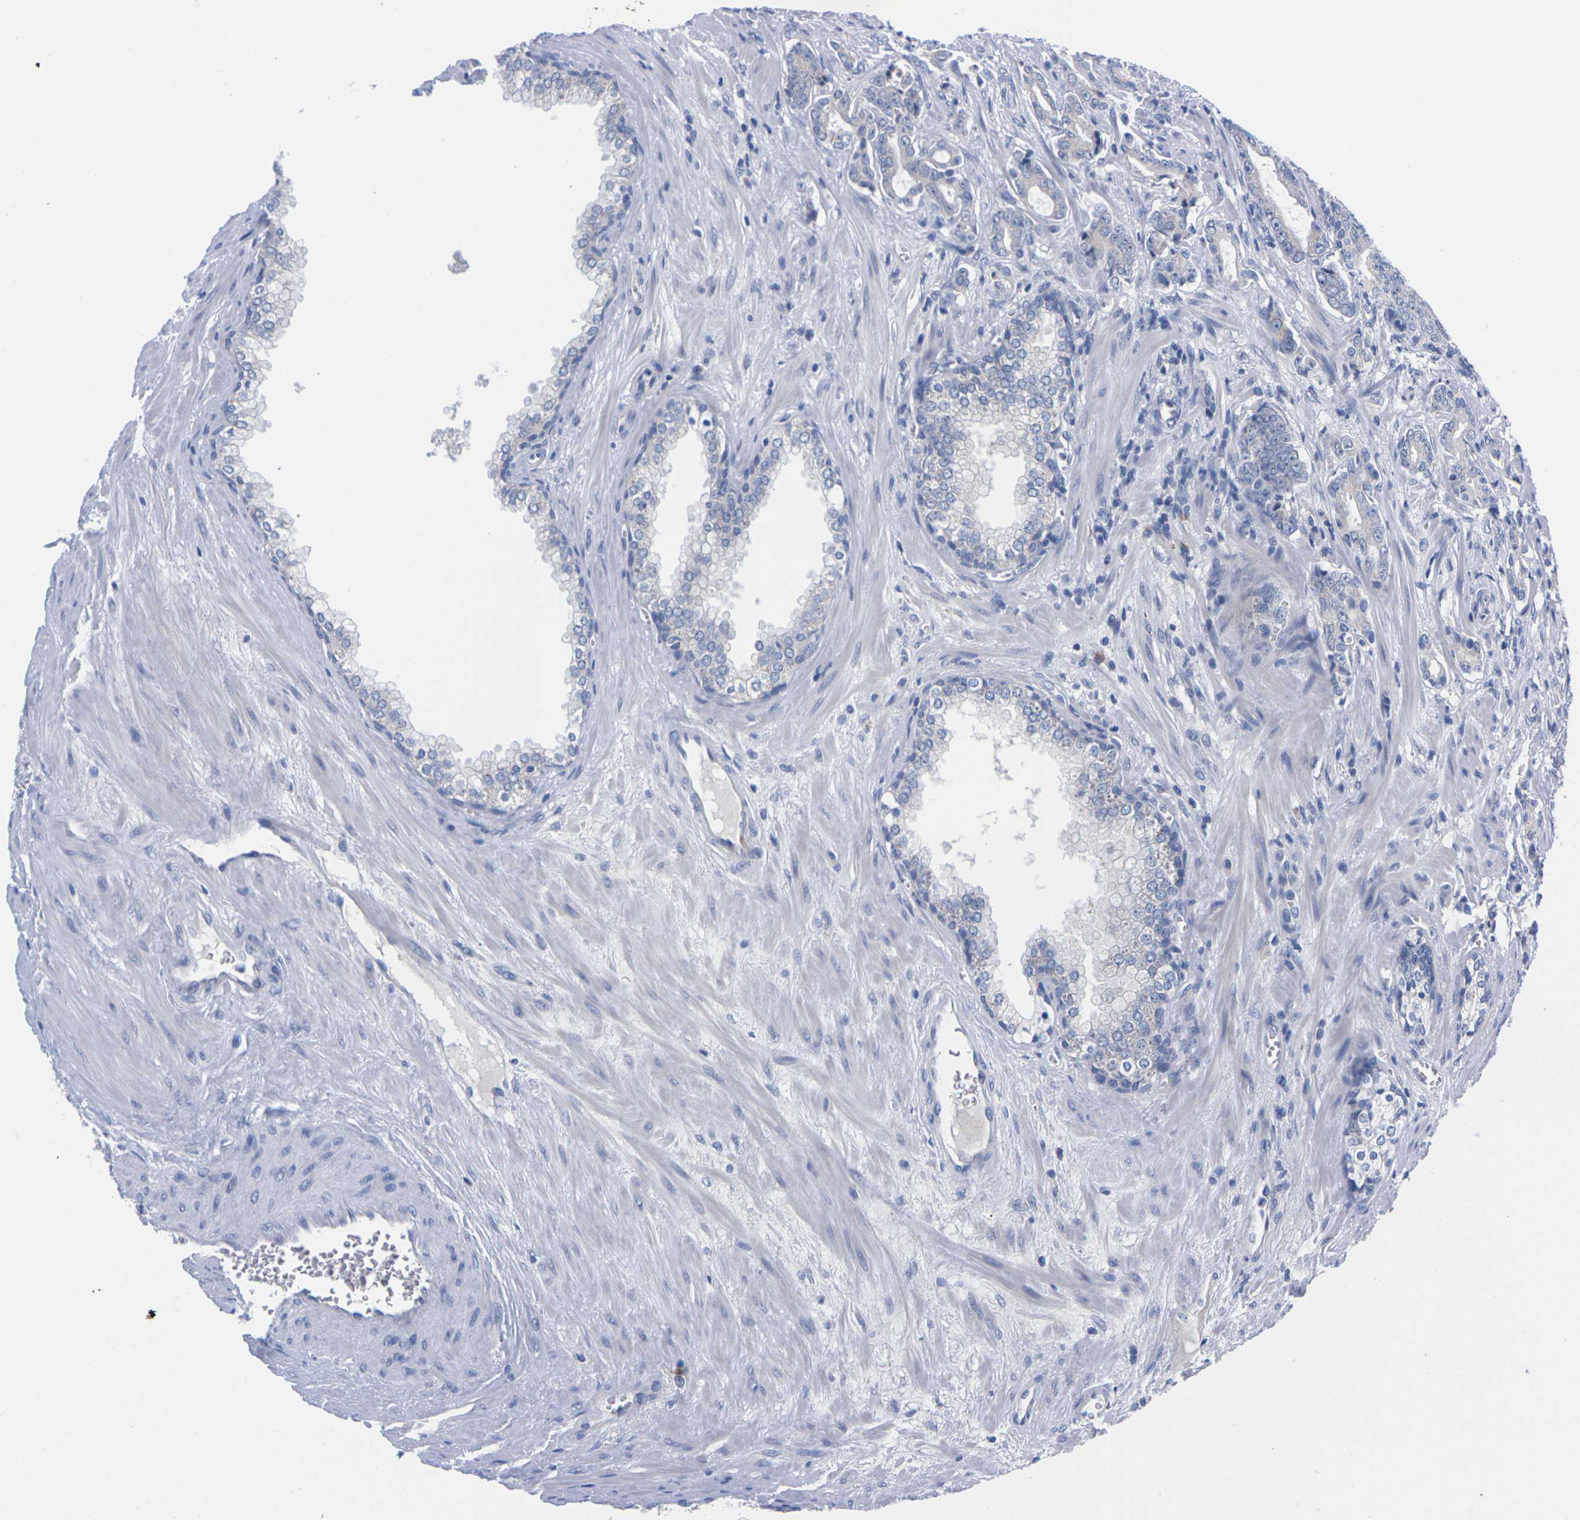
{"staining": {"intensity": "negative", "quantity": "none", "location": "none"}, "tissue": "prostate cancer", "cell_type": "Tumor cells", "image_type": "cancer", "snomed": [{"axis": "morphology", "description": "Adenocarcinoma, Low grade"}, {"axis": "topography", "description": "Prostate"}], "caption": "Photomicrograph shows no significant protein expression in tumor cells of prostate adenocarcinoma (low-grade).", "gene": "FAM210A", "patient": {"sex": "male", "age": 58}}